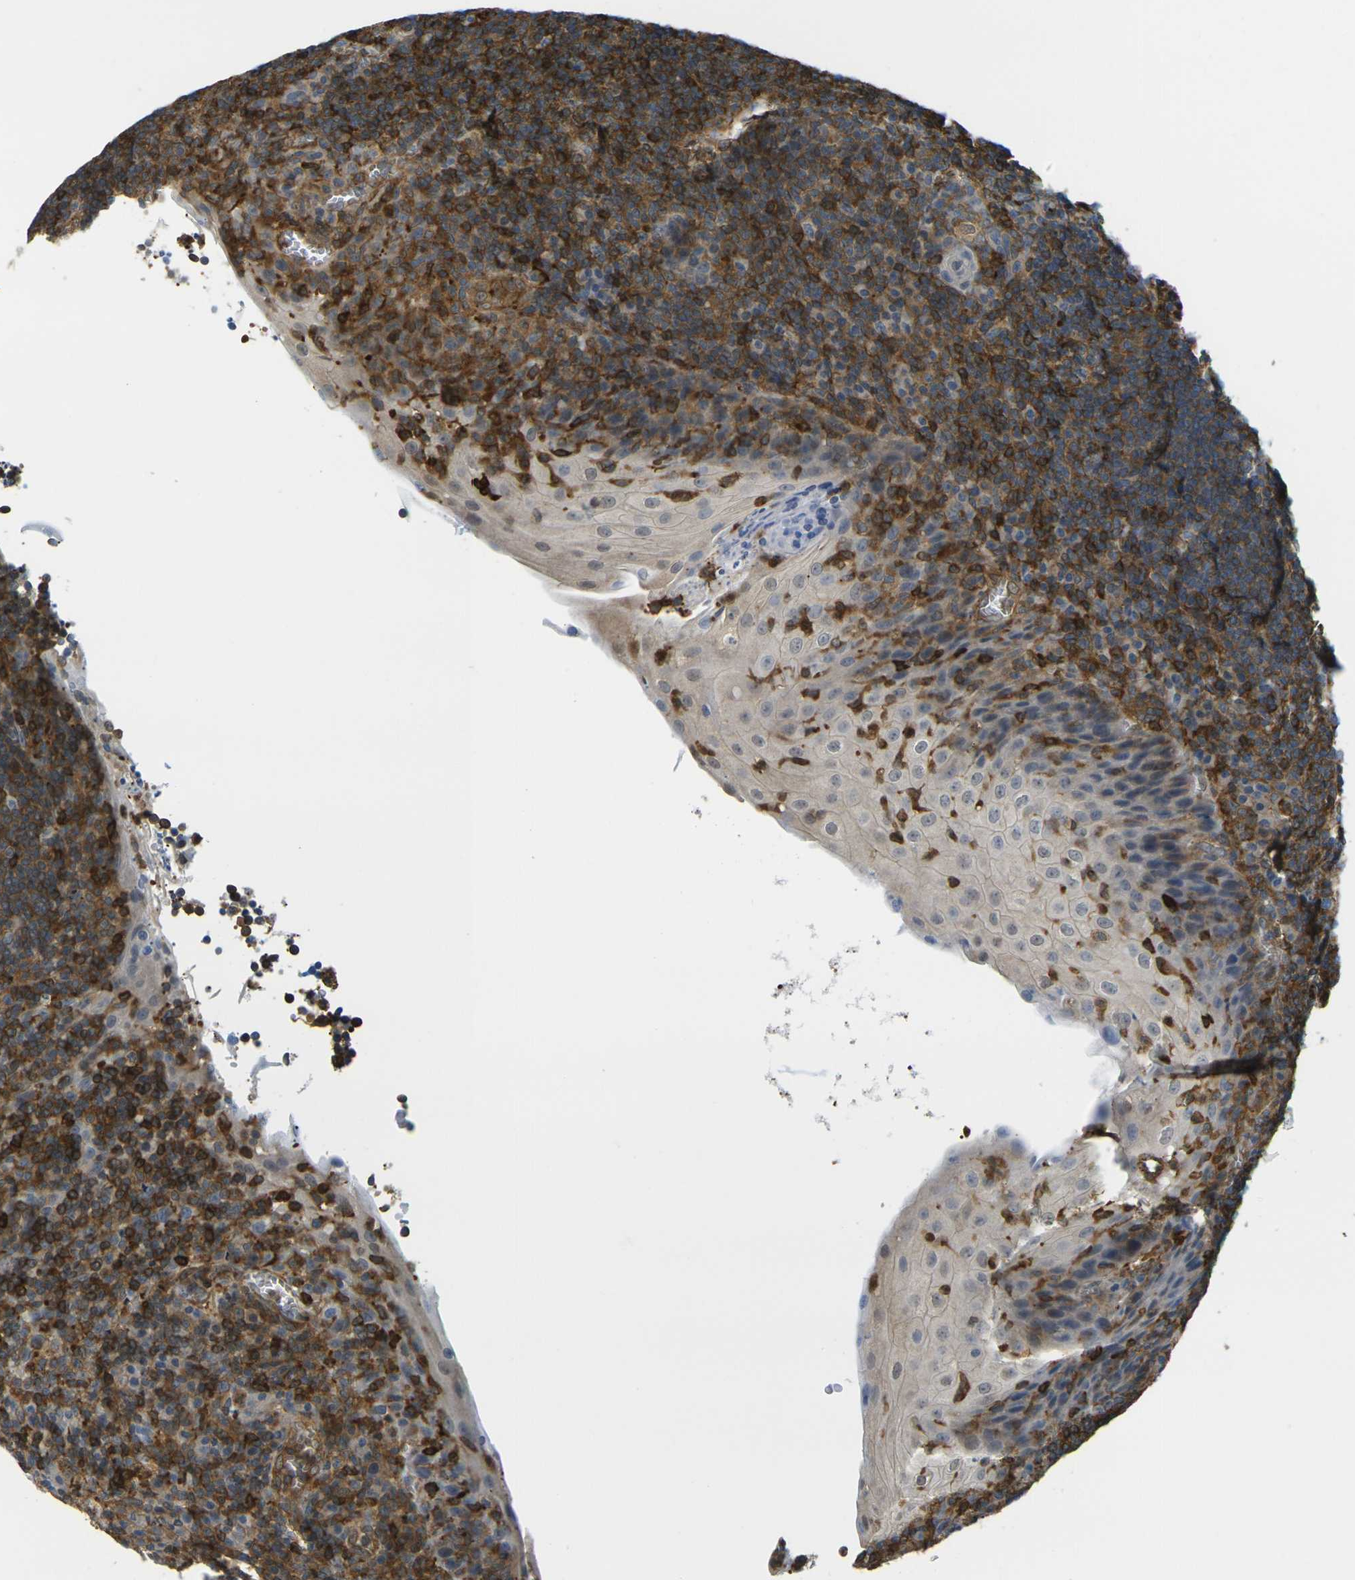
{"staining": {"intensity": "strong", "quantity": "25%-75%", "location": "cytoplasmic/membranous"}, "tissue": "tonsil", "cell_type": "Germinal center cells", "image_type": "normal", "snomed": [{"axis": "morphology", "description": "Normal tissue, NOS"}, {"axis": "topography", "description": "Tonsil"}], "caption": "Protein staining of normal tonsil displays strong cytoplasmic/membranous positivity in approximately 25%-75% of germinal center cells. The staining is performed using DAB brown chromogen to label protein expression. The nuclei are counter-stained blue using hematoxylin.", "gene": "LASP1", "patient": {"sex": "male", "age": 37}}